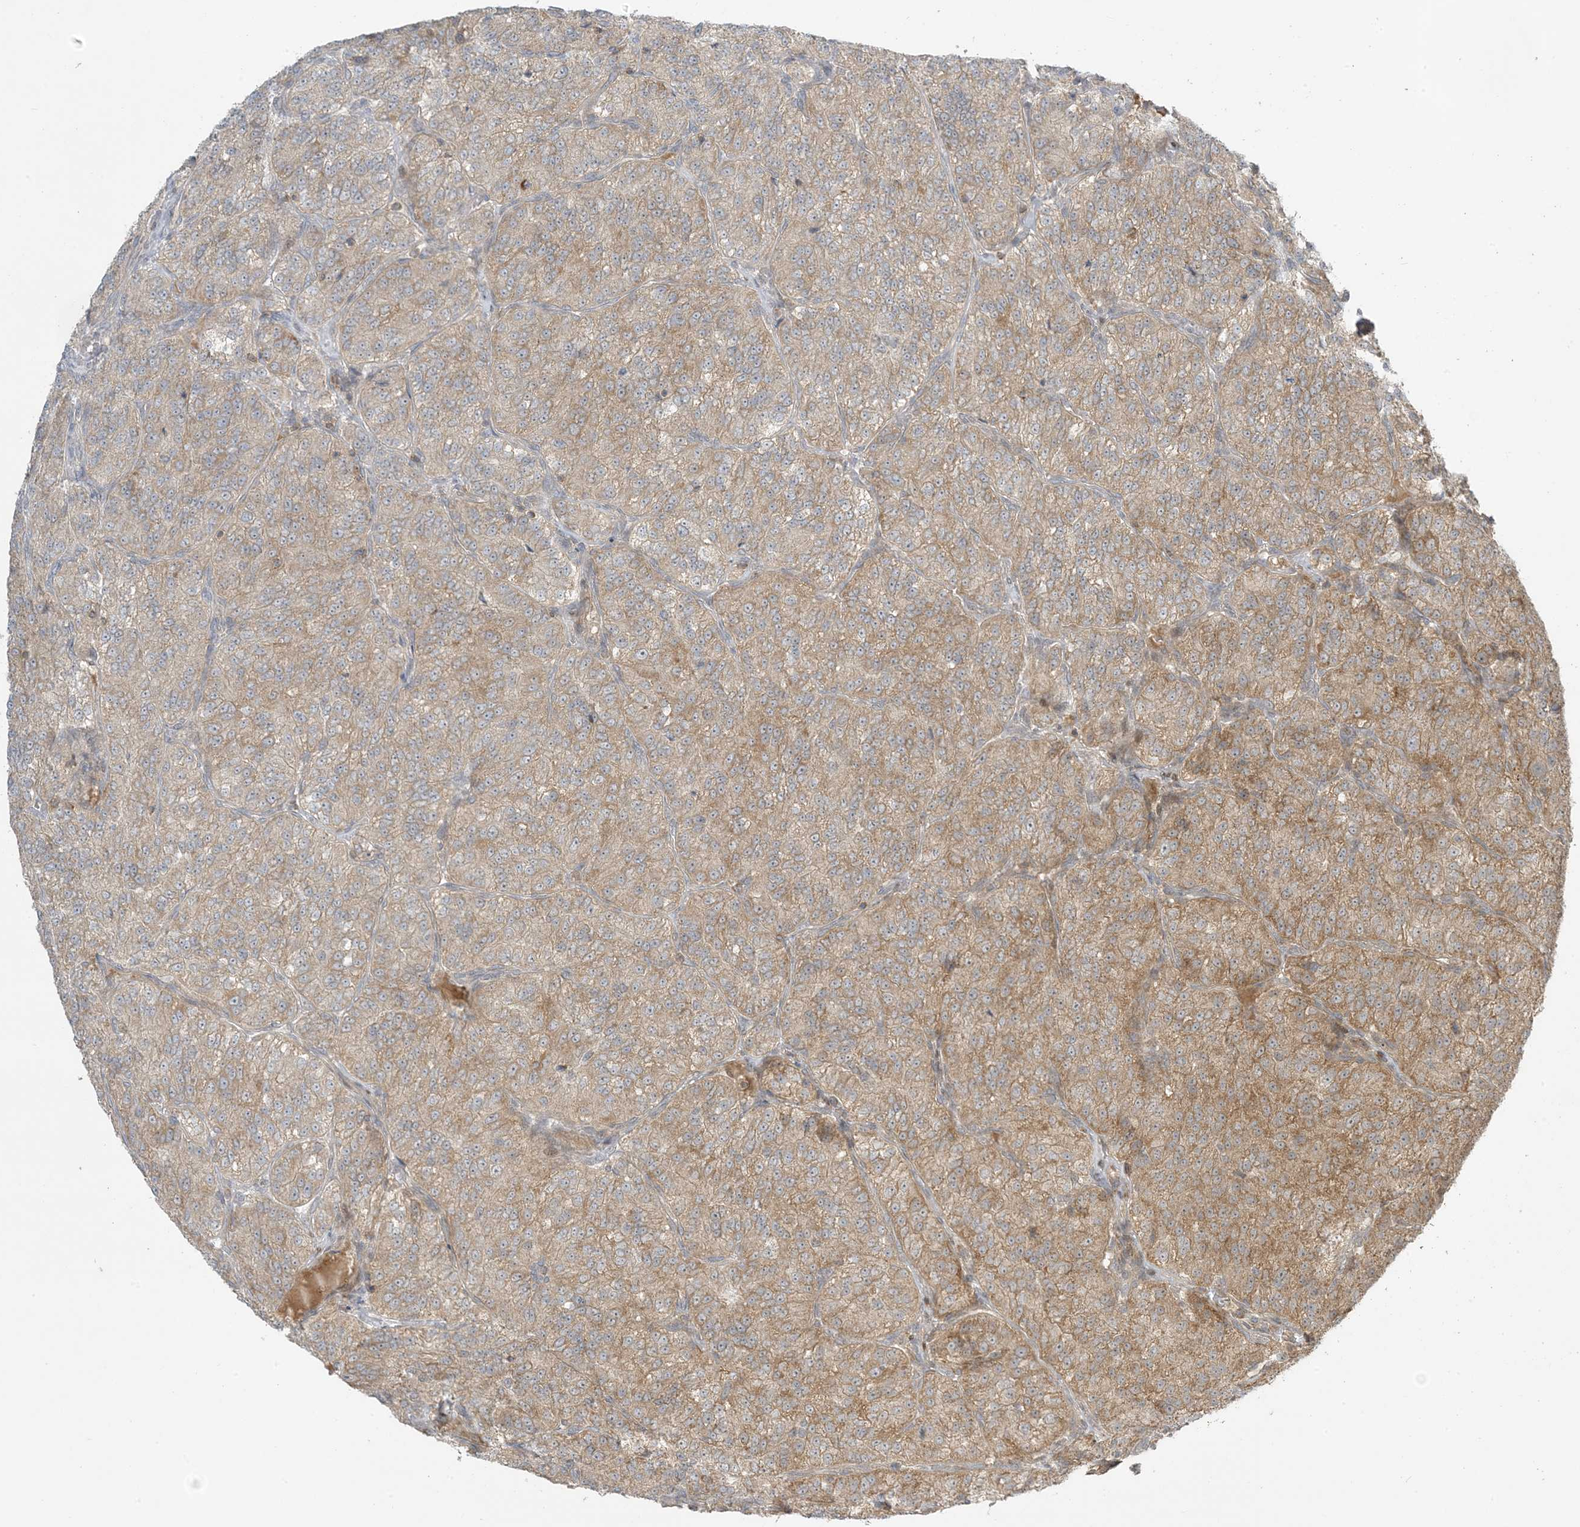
{"staining": {"intensity": "moderate", "quantity": ">75%", "location": "cytoplasmic/membranous"}, "tissue": "renal cancer", "cell_type": "Tumor cells", "image_type": "cancer", "snomed": [{"axis": "morphology", "description": "Adenocarcinoma, NOS"}, {"axis": "topography", "description": "Kidney"}], "caption": "The micrograph exhibits immunohistochemical staining of renal cancer. There is moderate cytoplasmic/membranous staining is seen in about >75% of tumor cells. The staining was performed using DAB (3,3'-diaminobenzidine) to visualize the protein expression in brown, while the nuclei were stained in blue with hematoxylin (Magnification: 20x).", "gene": "PHLDB2", "patient": {"sex": "female", "age": 63}}